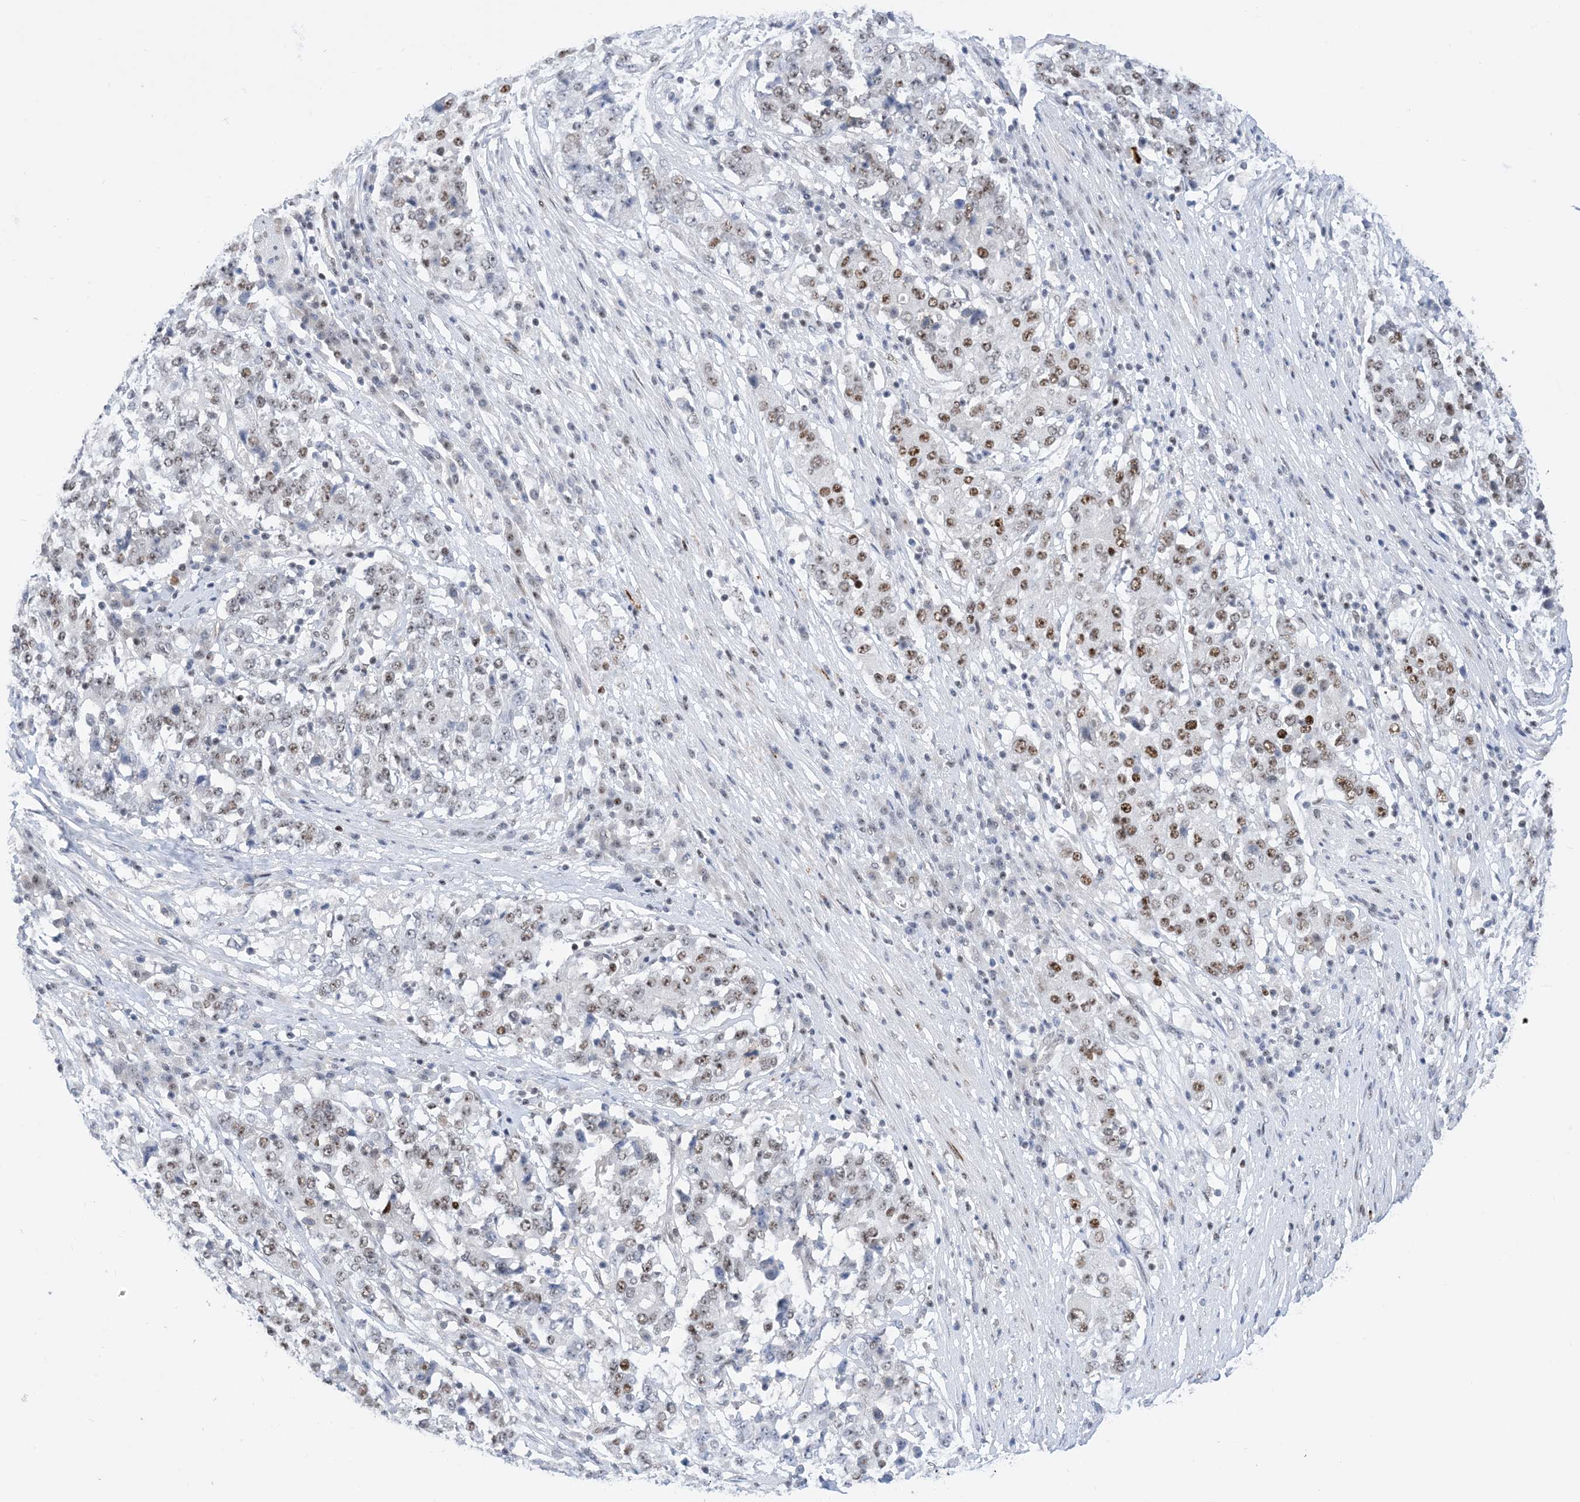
{"staining": {"intensity": "moderate", "quantity": "25%-75%", "location": "nuclear"}, "tissue": "stomach cancer", "cell_type": "Tumor cells", "image_type": "cancer", "snomed": [{"axis": "morphology", "description": "Adenocarcinoma, NOS"}, {"axis": "topography", "description": "Stomach"}], "caption": "Human stomach cancer (adenocarcinoma) stained for a protein (brown) demonstrates moderate nuclear positive expression in approximately 25%-75% of tumor cells.", "gene": "TSPYL1", "patient": {"sex": "male", "age": 59}}